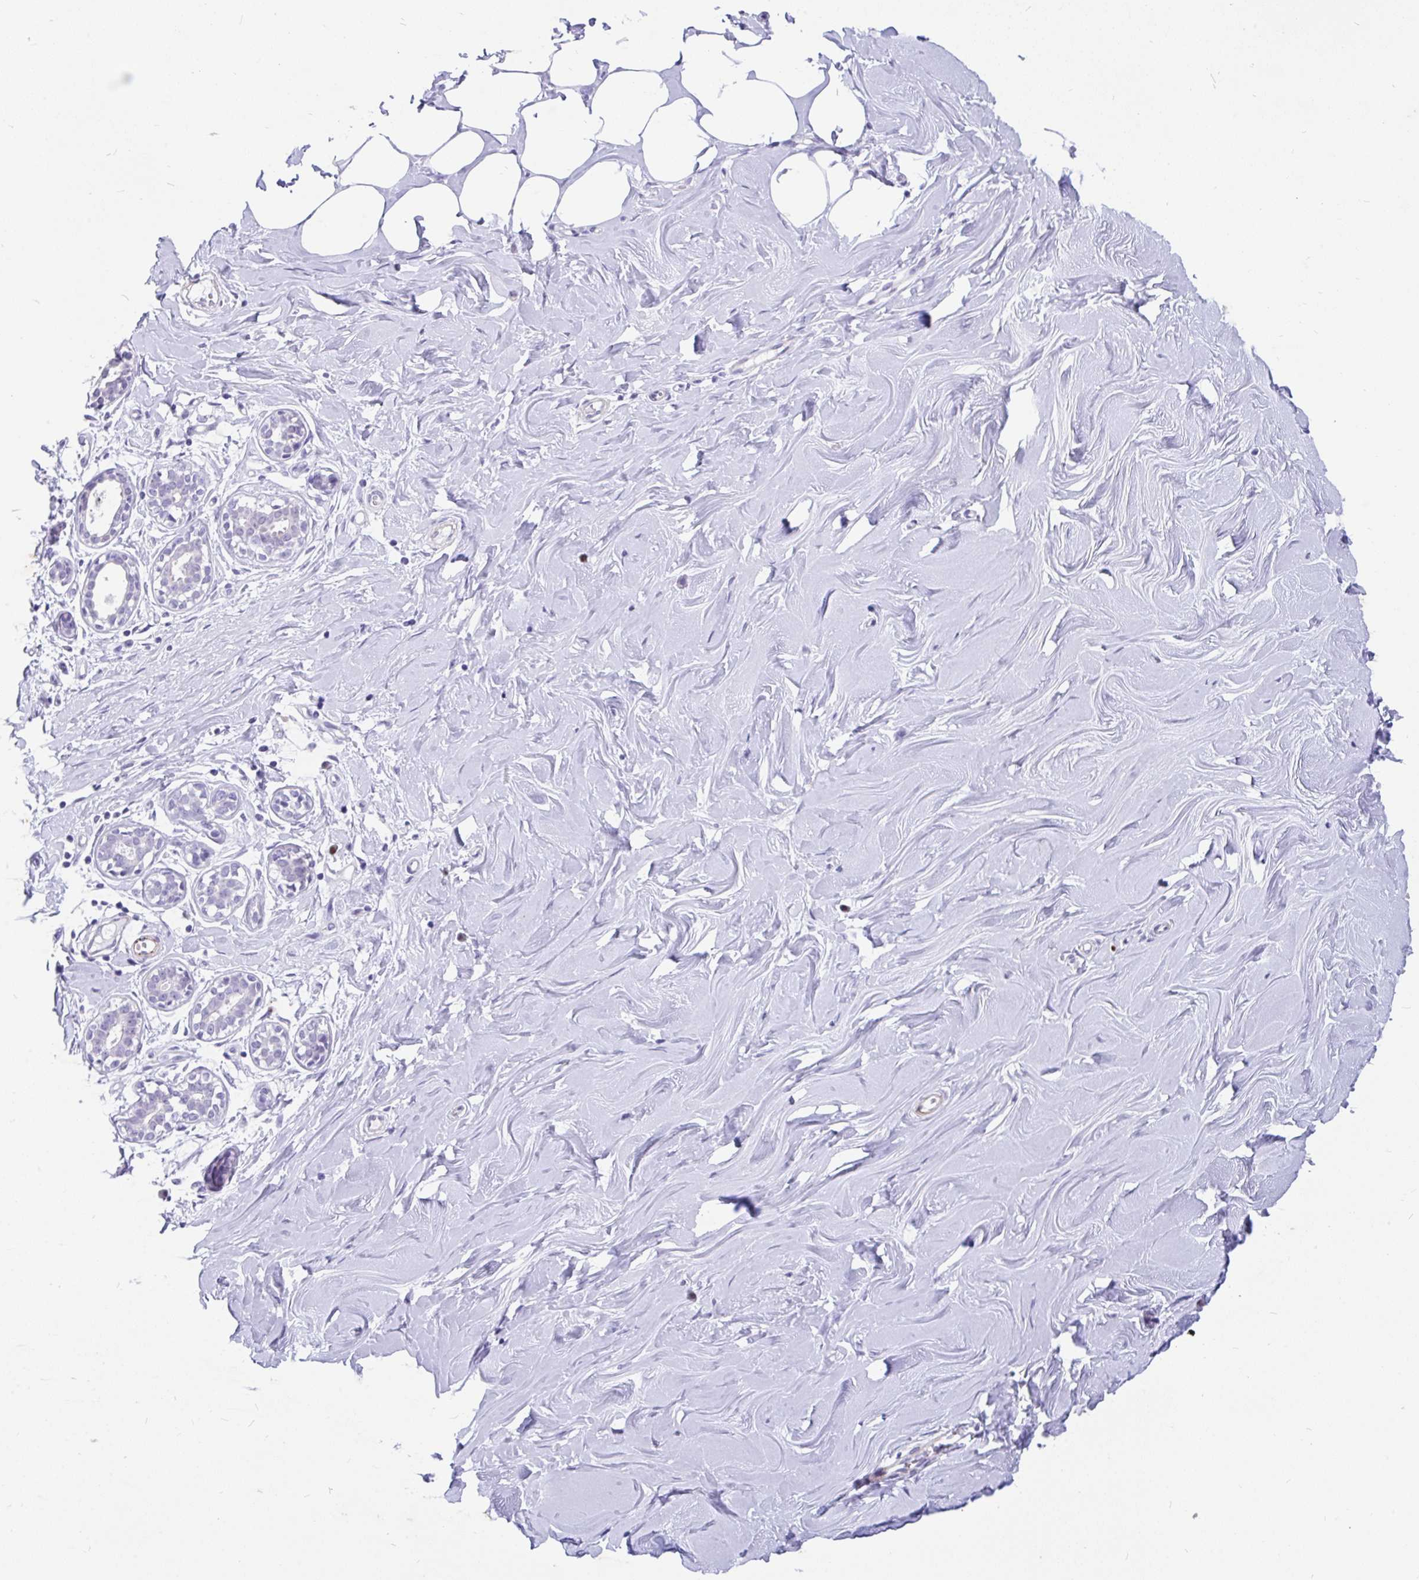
{"staining": {"intensity": "negative", "quantity": "none", "location": "none"}, "tissue": "breast", "cell_type": "Adipocytes", "image_type": "normal", "snomed": [{"axis": "morphology", "description": "Normal tissue, NOS"}, {"axis": "topography", "description": "Breast"}], "caption": "Adipocytes are negative for protein expression in benign human breast. (IHC, brightfield microscopy, high magnification).", "gene": "EML5", "patient": {"sex": "female", "age": 27}}